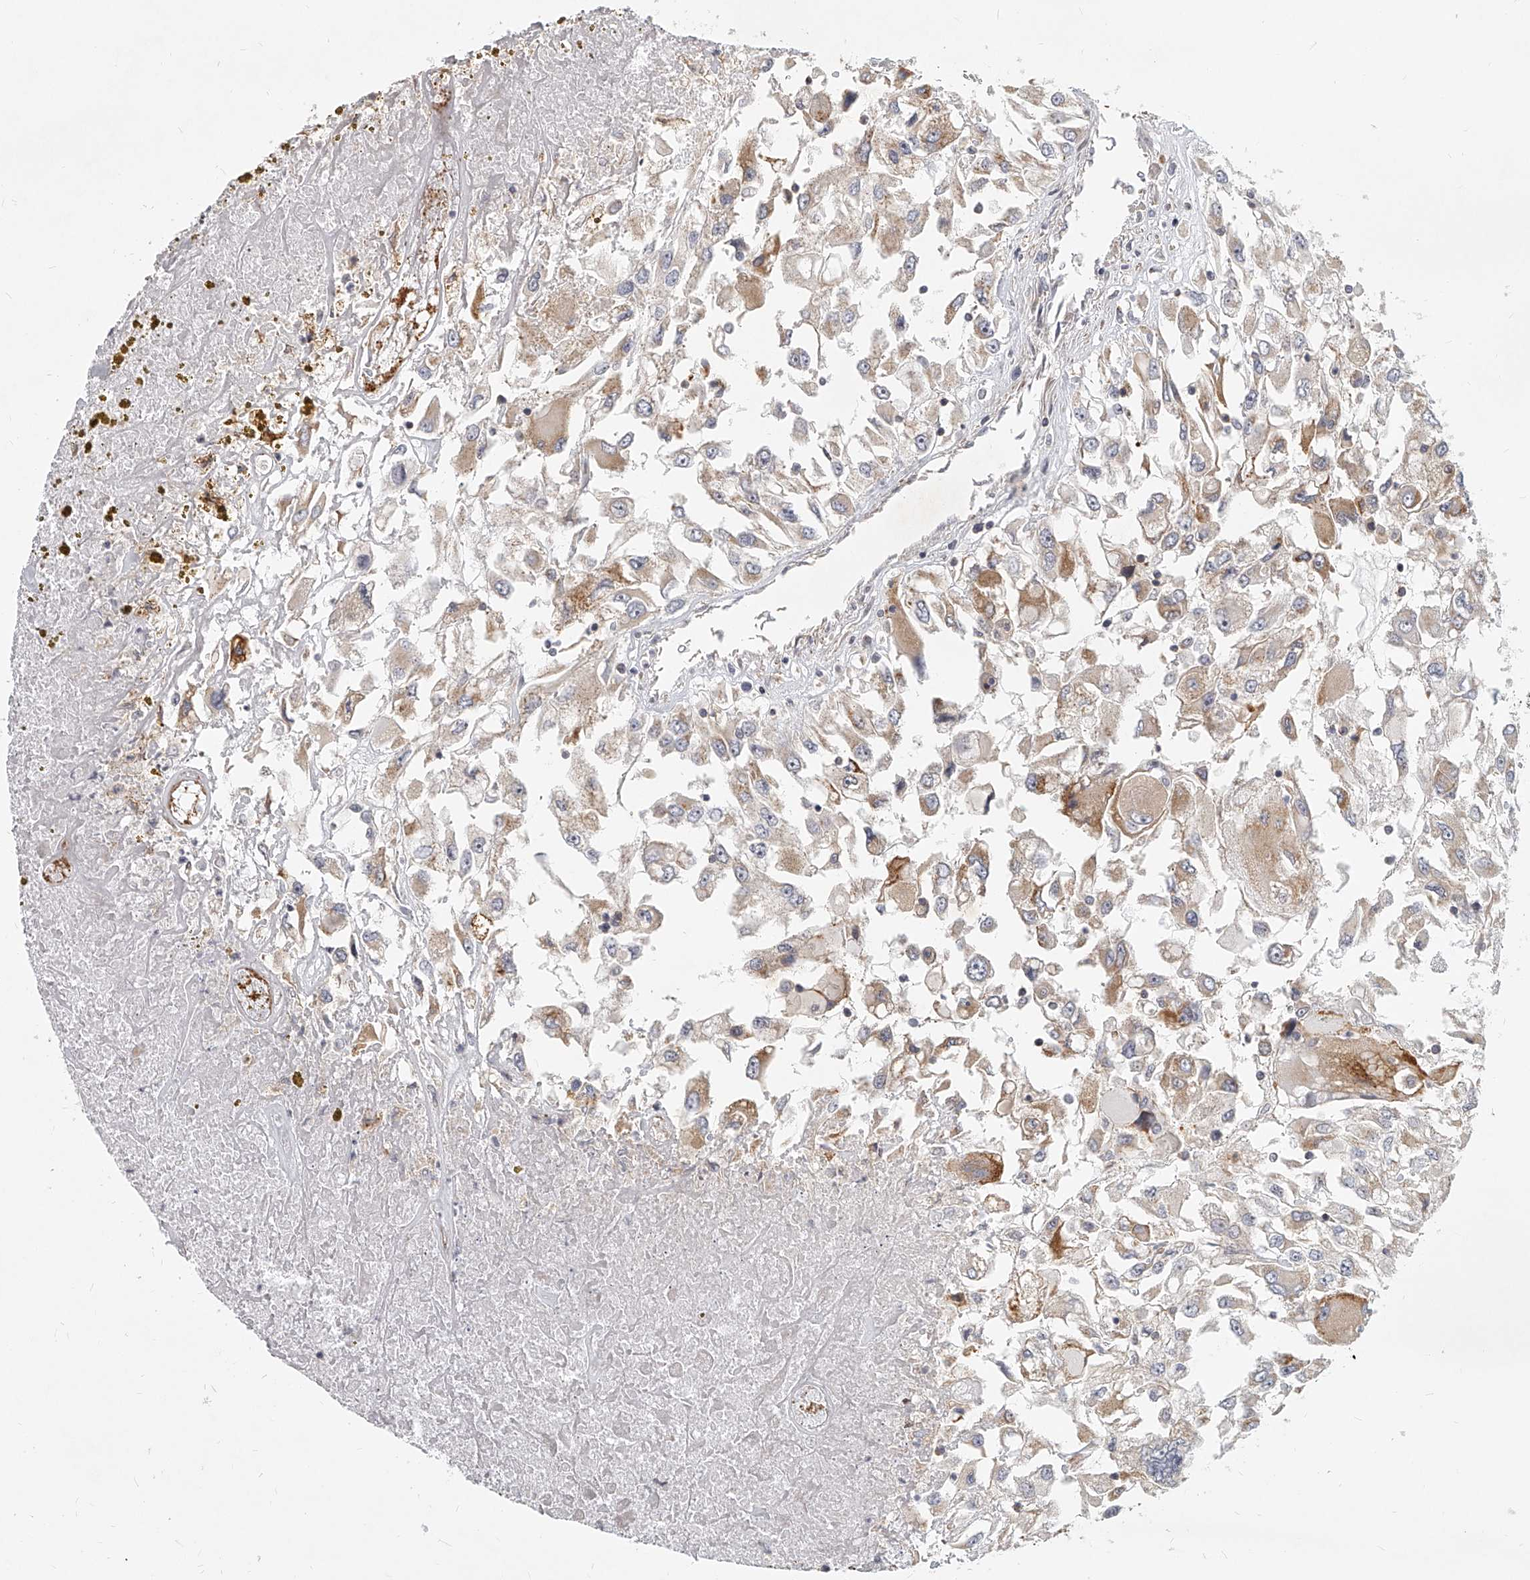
{"staining": {"intensity": "weak", "quantity": "25%-75%", "location": "cytoplasmic/membranous"}, "tissue": "renal cancer", "cell_type": "Tumor cells", "image_type": "cancer", "snomed": [{"axis": "morphology", "description": "Adenocarcinoma, NOS"}, {"axis": "topography", "description": "Kidney"}], "caption": "IHC of renal adenocarcinoma reveals low levels of weak cytoplasmic/membranous expression in approximately 25%-75% of tumor cells.", "gene": "SLC37A1", "patient": {"sex": "female", "age": 52}}